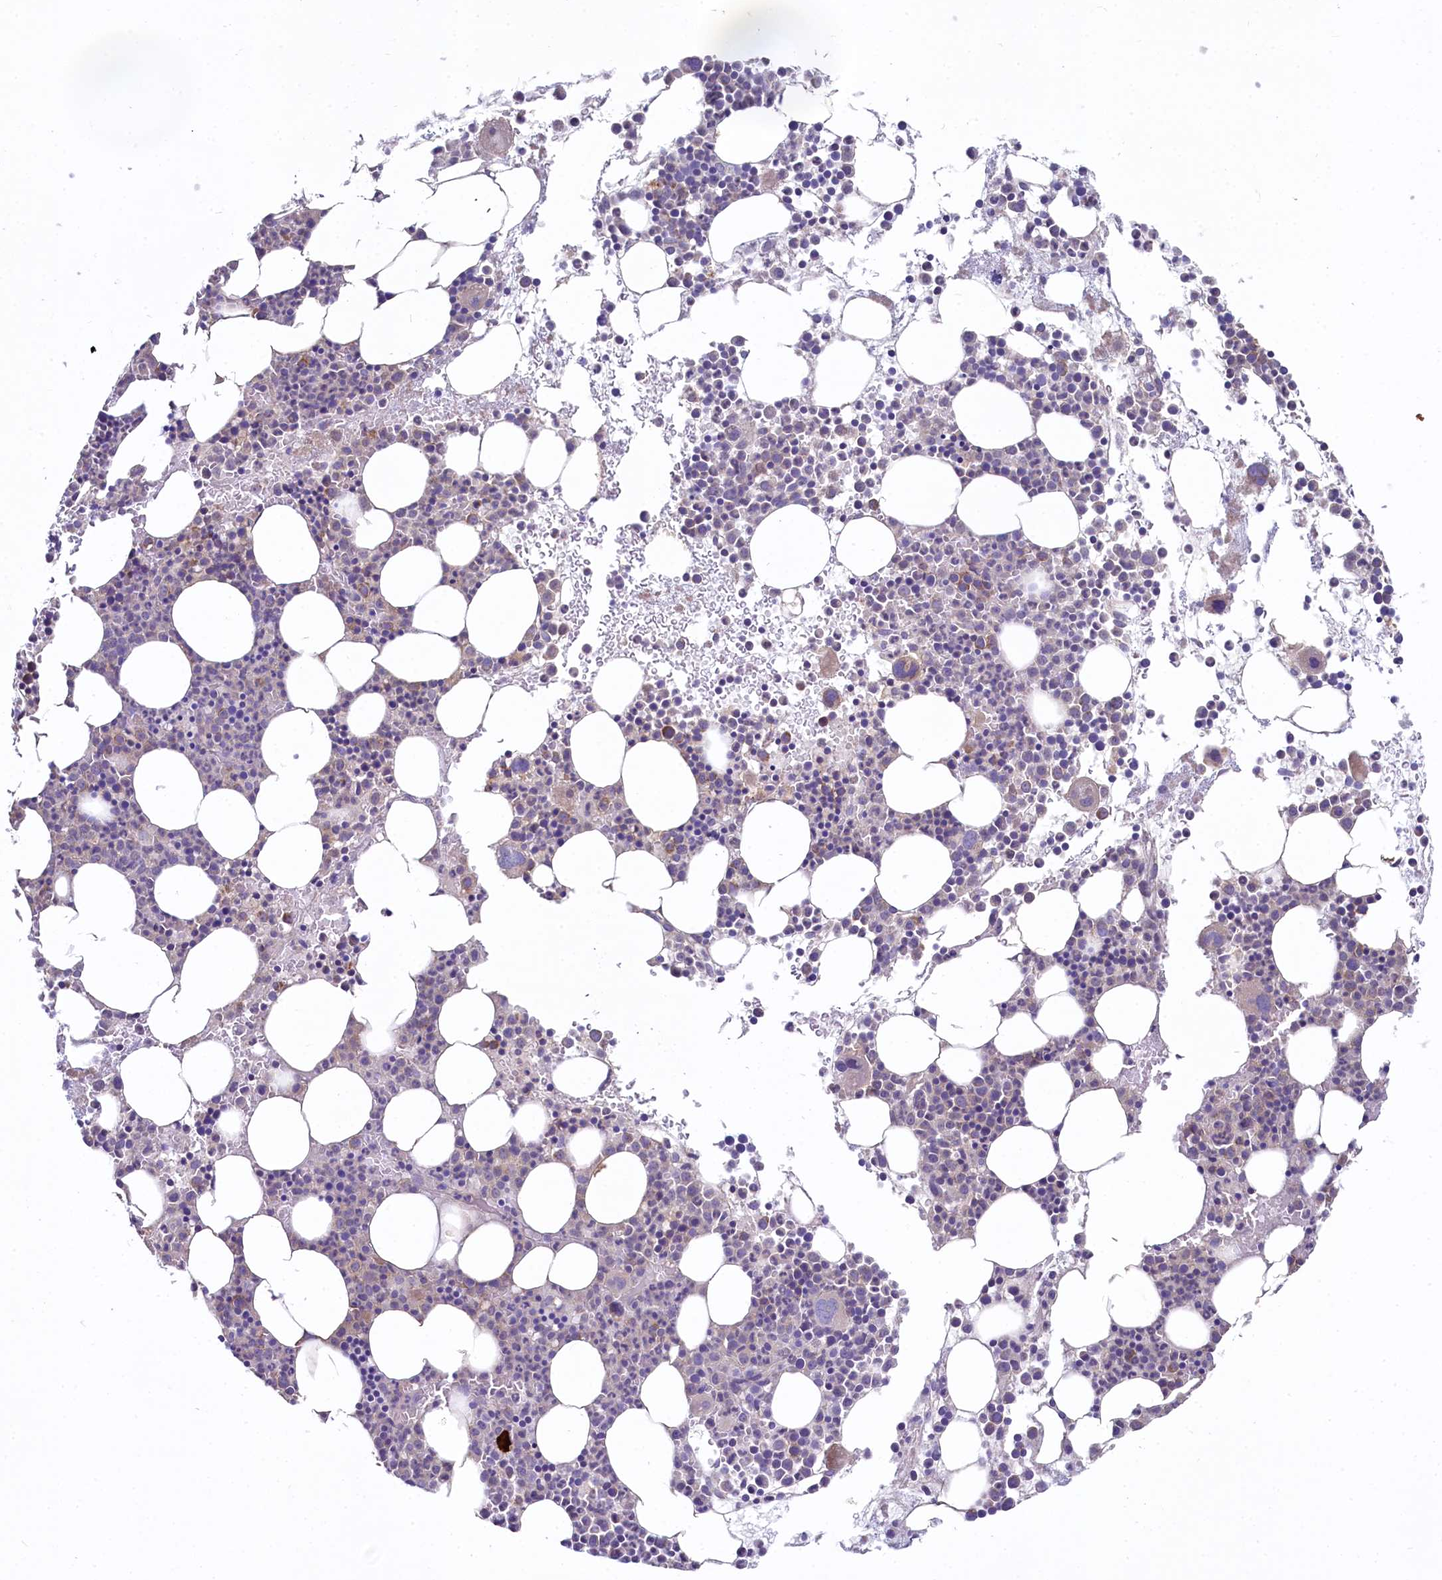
{"staining": {"intensity": "weak", "quantity": "<25%", "location": "cytoplasmic/membranous"}, "tissue": "bone marrow", "cell_type": "Hematopoietic cells", "image_type": "normal", "snomed": [{"axis": "morphology", "description": "Normal tissue, NOS"}, {"axis": "topography", "description": "Bone marrow"}], "caption": "Protein analysis of benign bone marrow demonstrates no significant expression in hematopoietic cells. (IHC, brightfield microscopy, high magnification).", "gene": "MRPL57", "patient": {"sex": "female", "age": 76}}